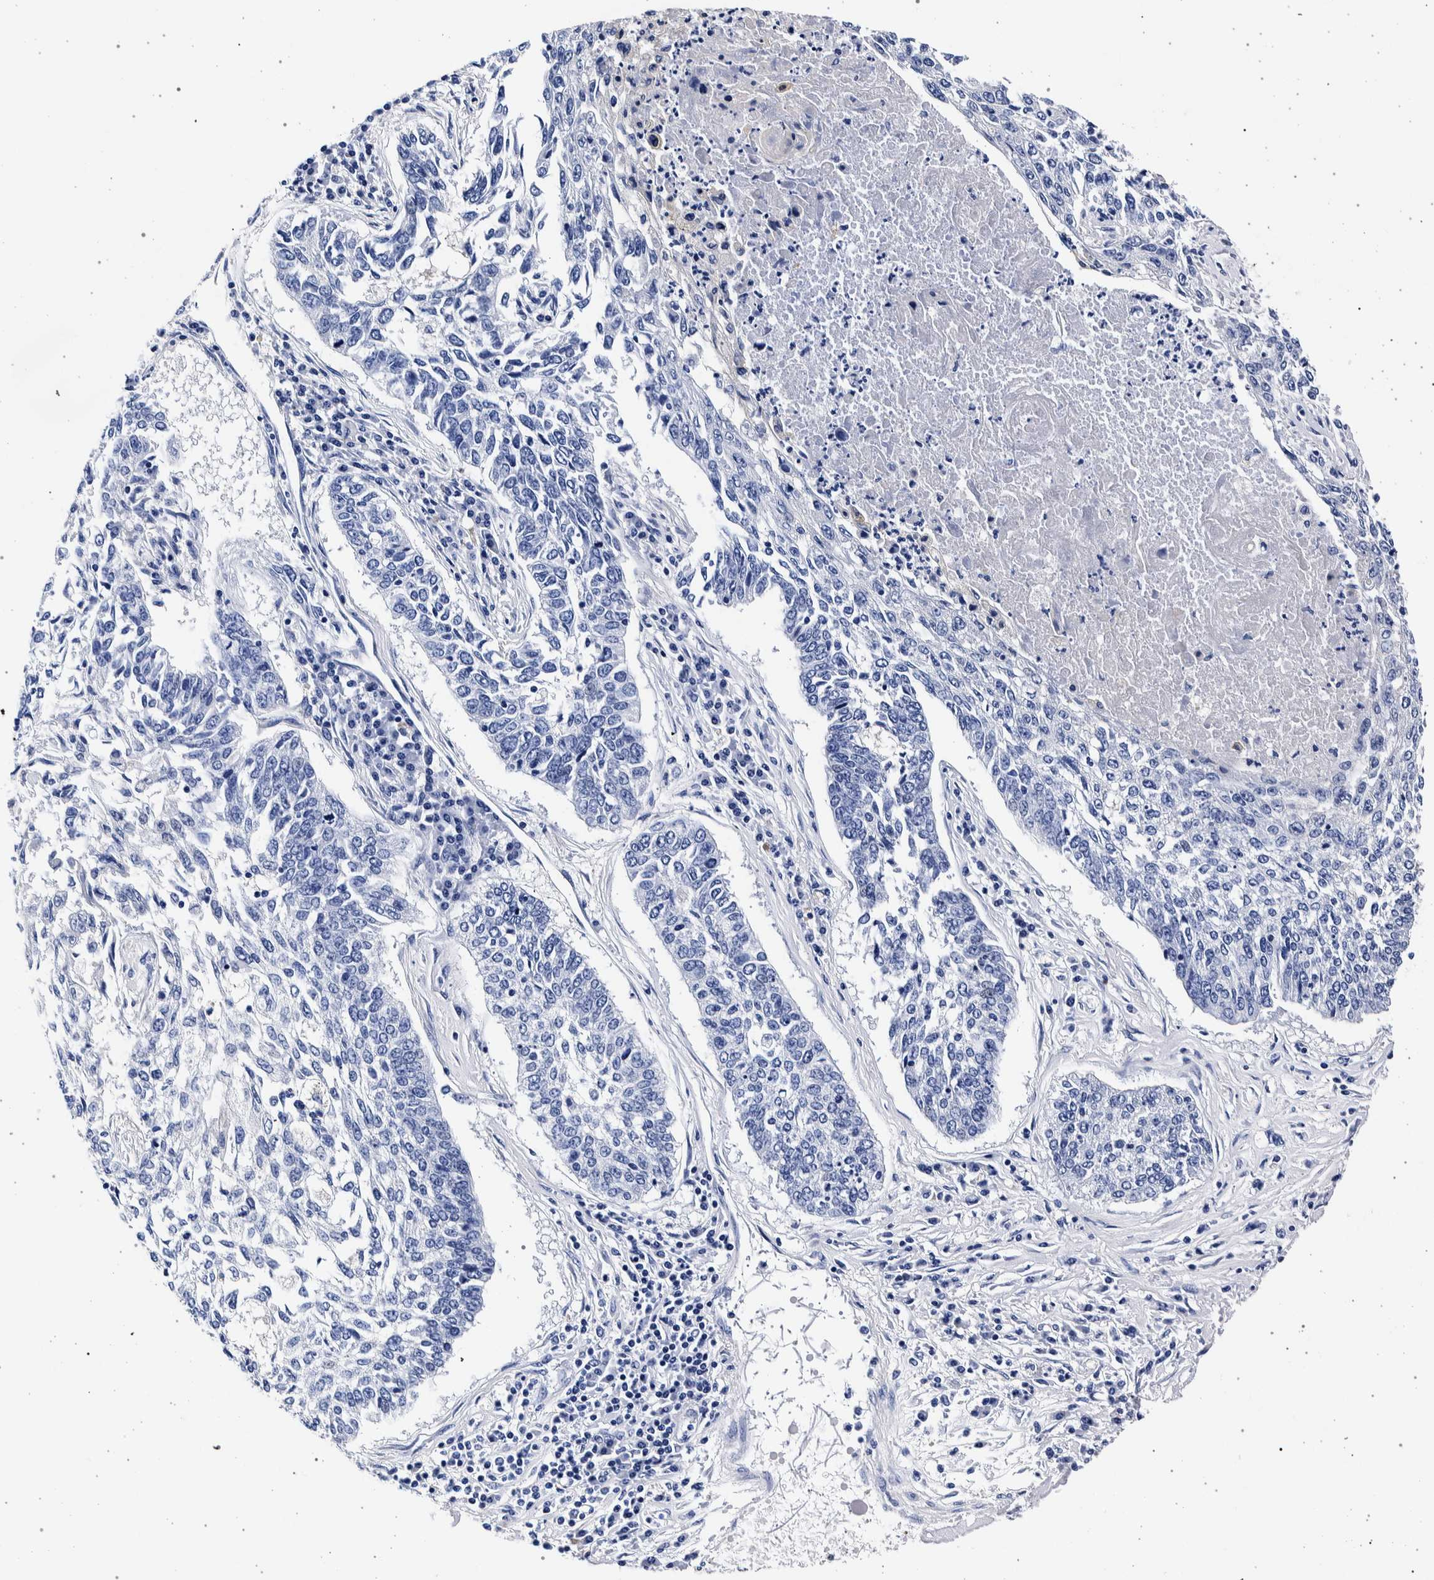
{"staining": {"intensity": "negative", "quantity": "none", "location": "none"}, "tissue": "lung cancer", "cell_type": "Tumor cells", "image_type": "cancer", "snomed": [{"axis": "morphology", "description": "Normal tissue, NOS"}, {"axis": "morphology", "description": "Squamous cell carcinoma, NOS"}, {"axis": "topography", "description": "Cartilage tissue"}, {"axis": "topography", "description": "Bronchus"}, {"axis": "topography", "description": "Lung"}], "caption": "Human lung squamous cell carcinoma stained for a protein using immunohistochemistry (IHC) shows no expression in tumor cells.", "gene": "NIBAN2", "patient": {"sex": "female", "age": 49}}